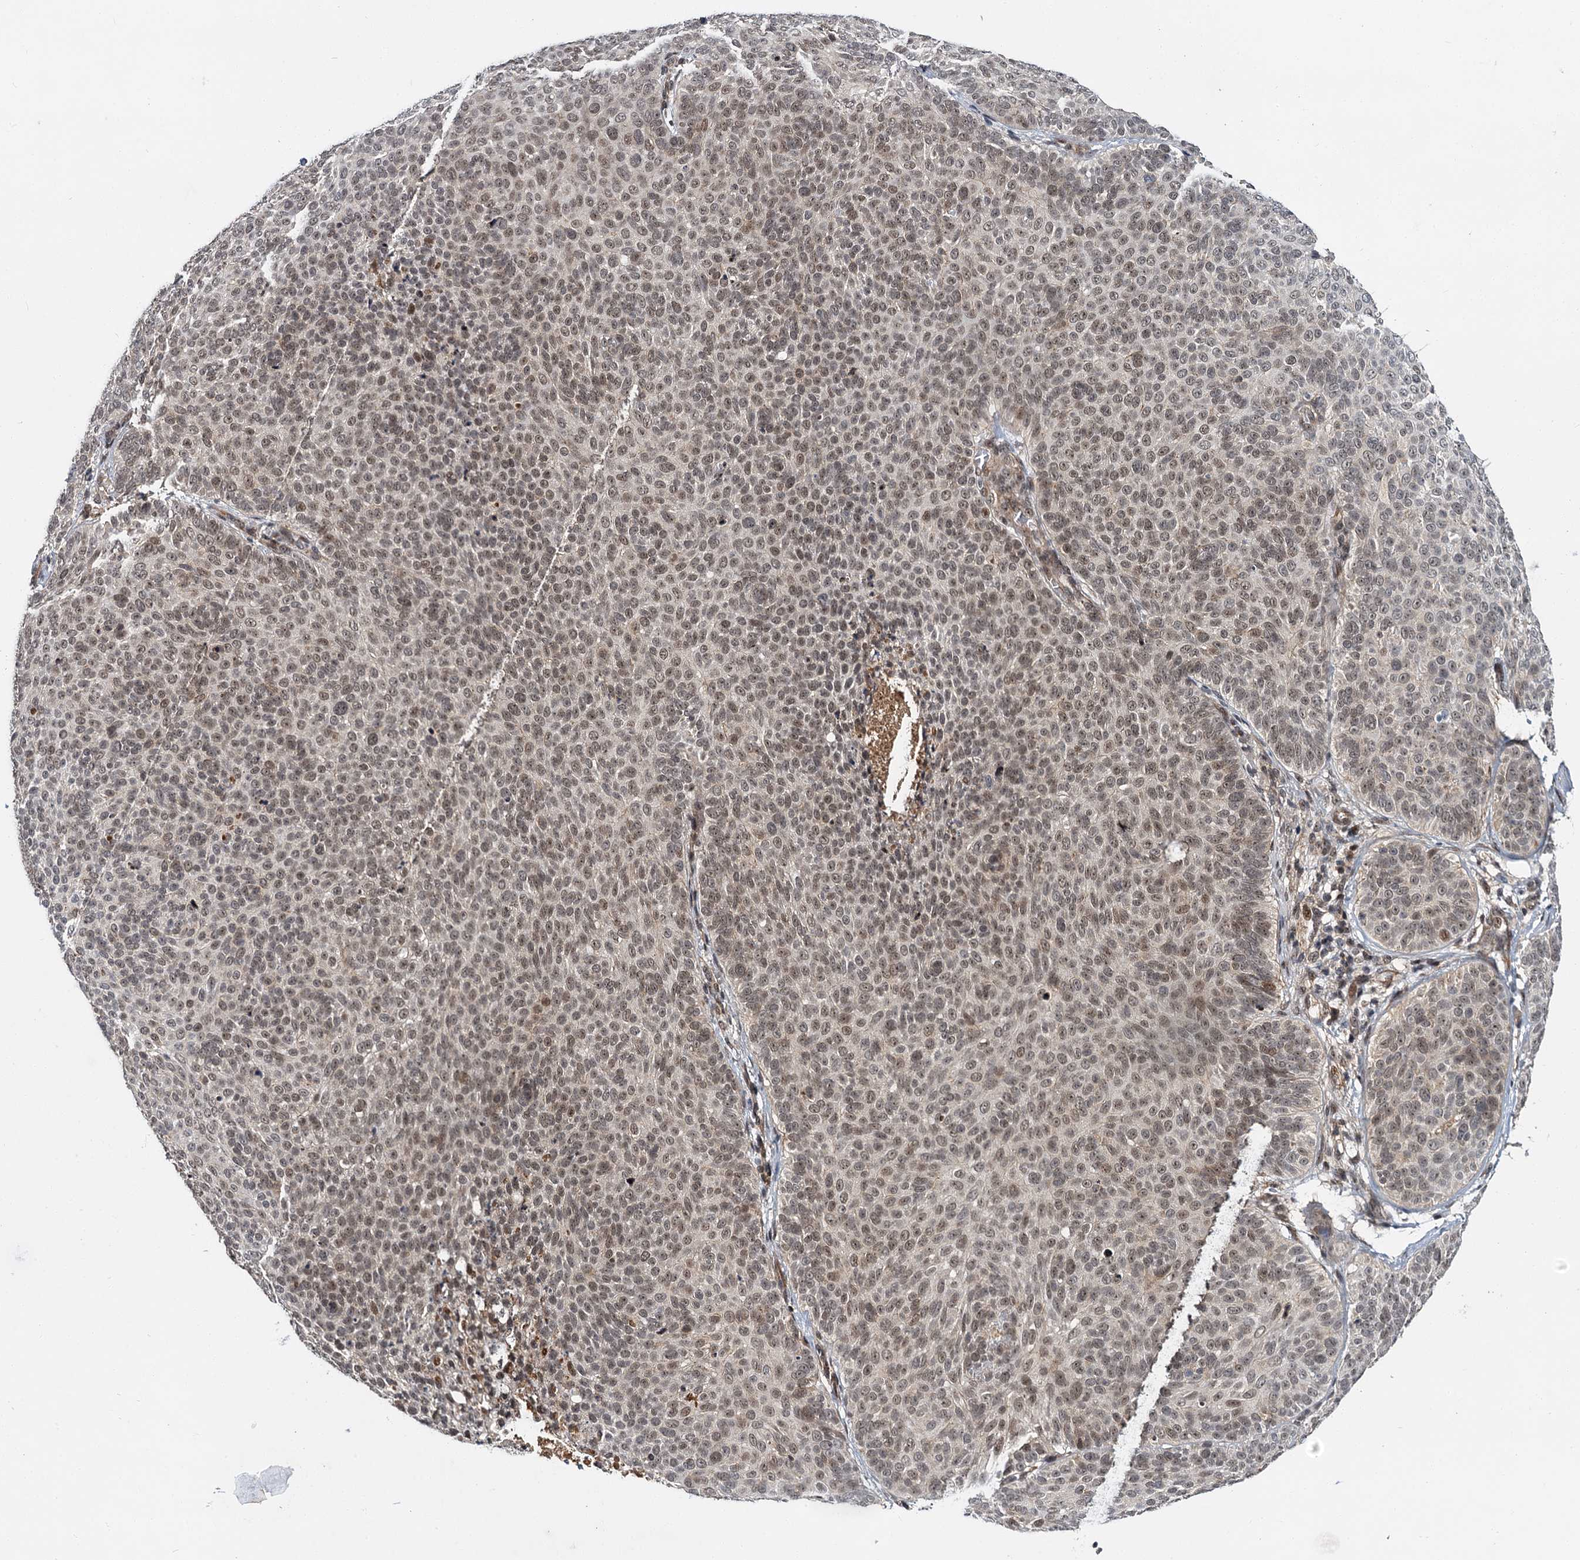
{"staining": {"intensity": "moderate", "quantity": ">75%", "location": "nuclear"}, "tissue": "skin cancer", "cell_type": "Tumor cells", "image_type": "cancer", "snomed": [{"axis": "morphology", "description": "Basal cell carcinoma"}, {"axis": "topography", "description": "Skin"}], "caption": "Approximately >75% of tumor cells in skin cancer (basal cell carcinoma) display moderate nuclear protein expression as visualized by brown immunohistochemical staining.", "gene": "MBD6", "patient": {"sex": "male", "age": 85}}